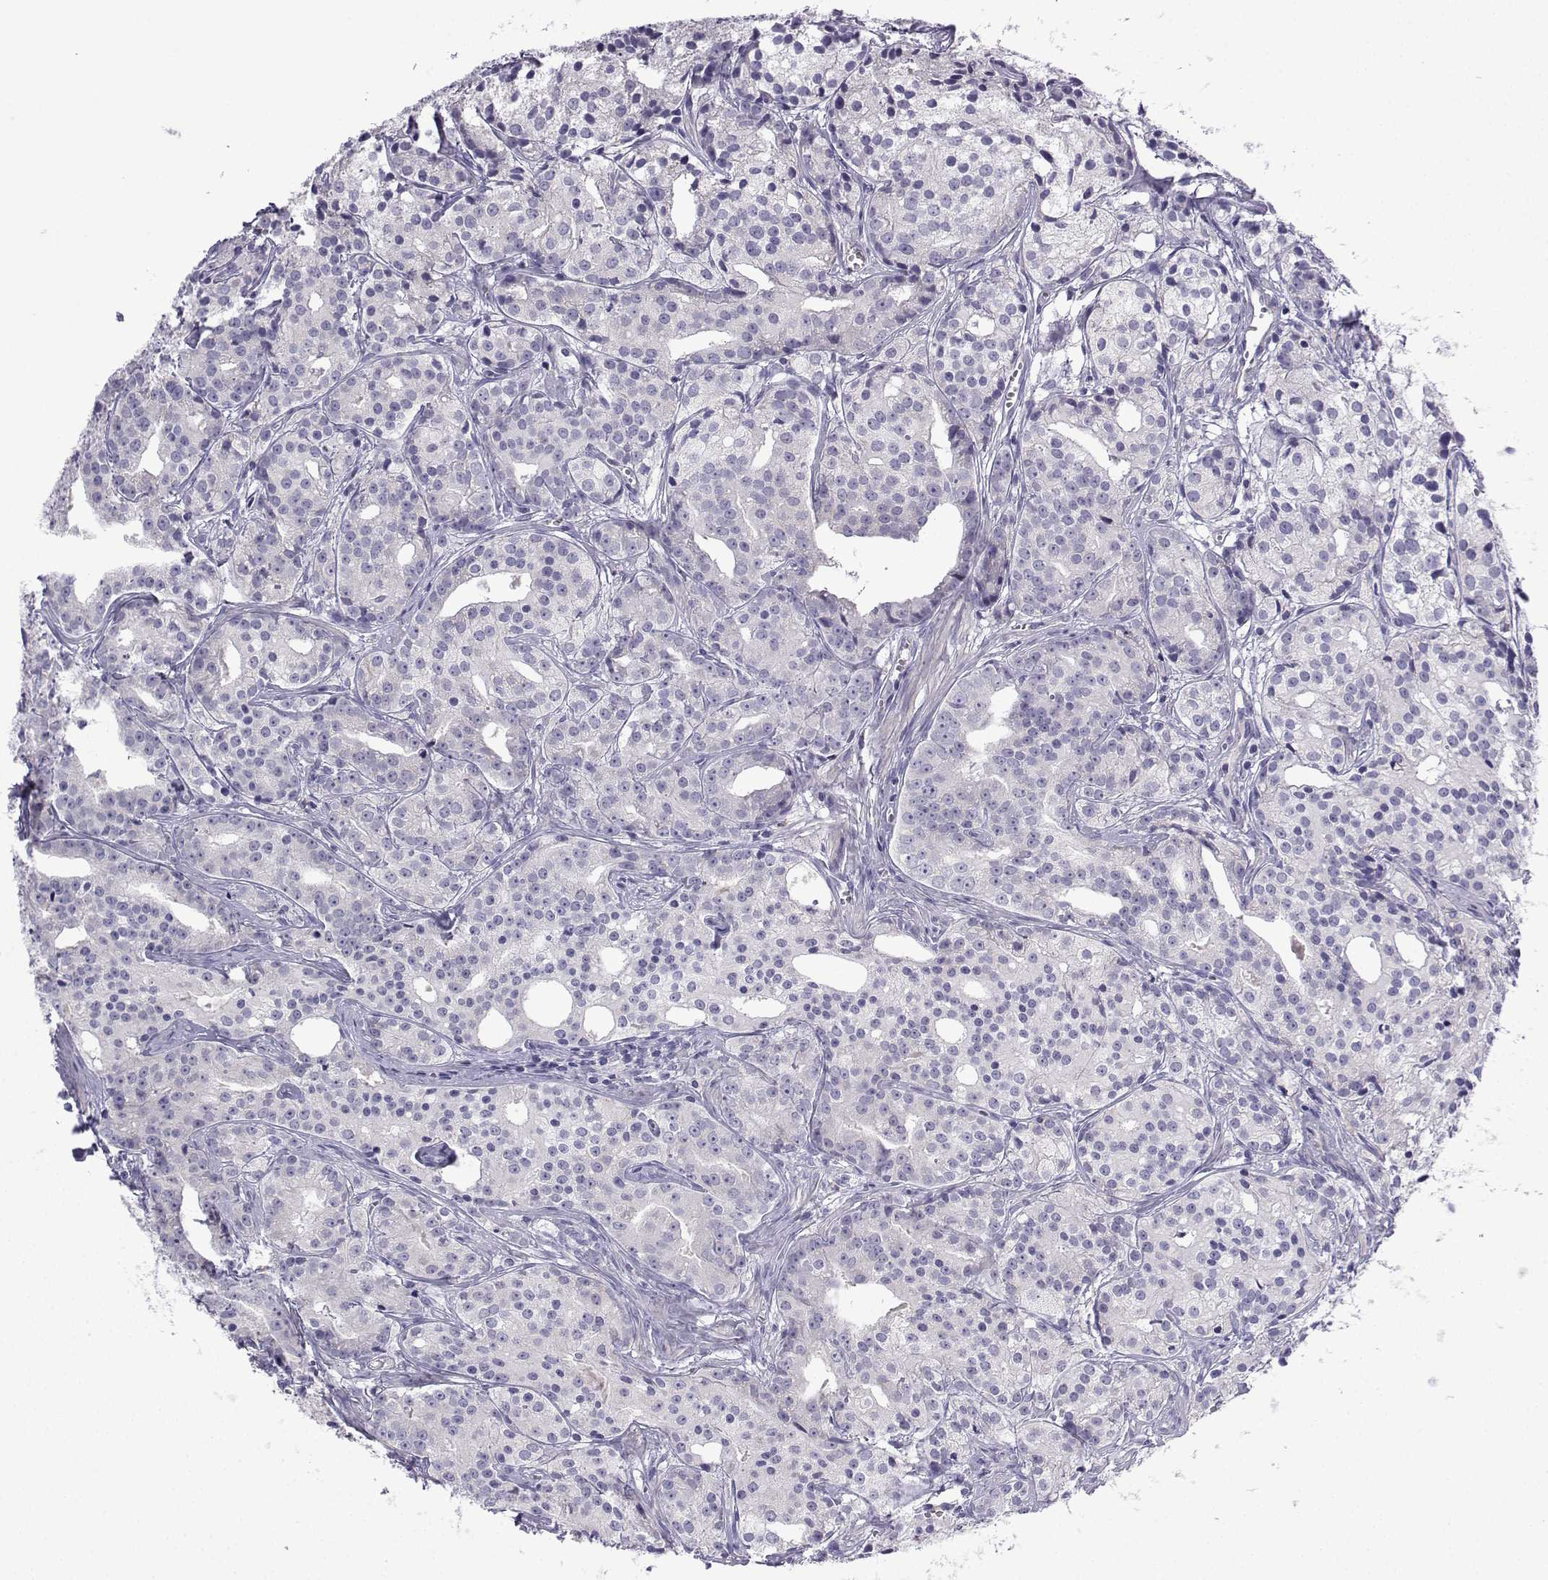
{"staining": {"intensity": "negative", "quantity": "none", "location": "none"}, "tissue": "prostate cancer", "cell_type": "Tumor cells", "image_type": "cancer", "snomed": [{"axis": "morphology", "description": "Adenocarcinoma, Medium grade"}, {"axis": "topography", "description": "Prostate"}], "caption": "A micrograph of medium-grade adenocarcinoma (prostate) stained for a protein displays no brown staining in tumor cells. (Stains: DAB (3,3'-diaminobenzidine) immunohistochemistry with hematoxylin counter stain, Microscopy: brightfield microscopy at high magnification).", "gene": "SPACA7", "patient": {"sex": "male", "age": 74}}